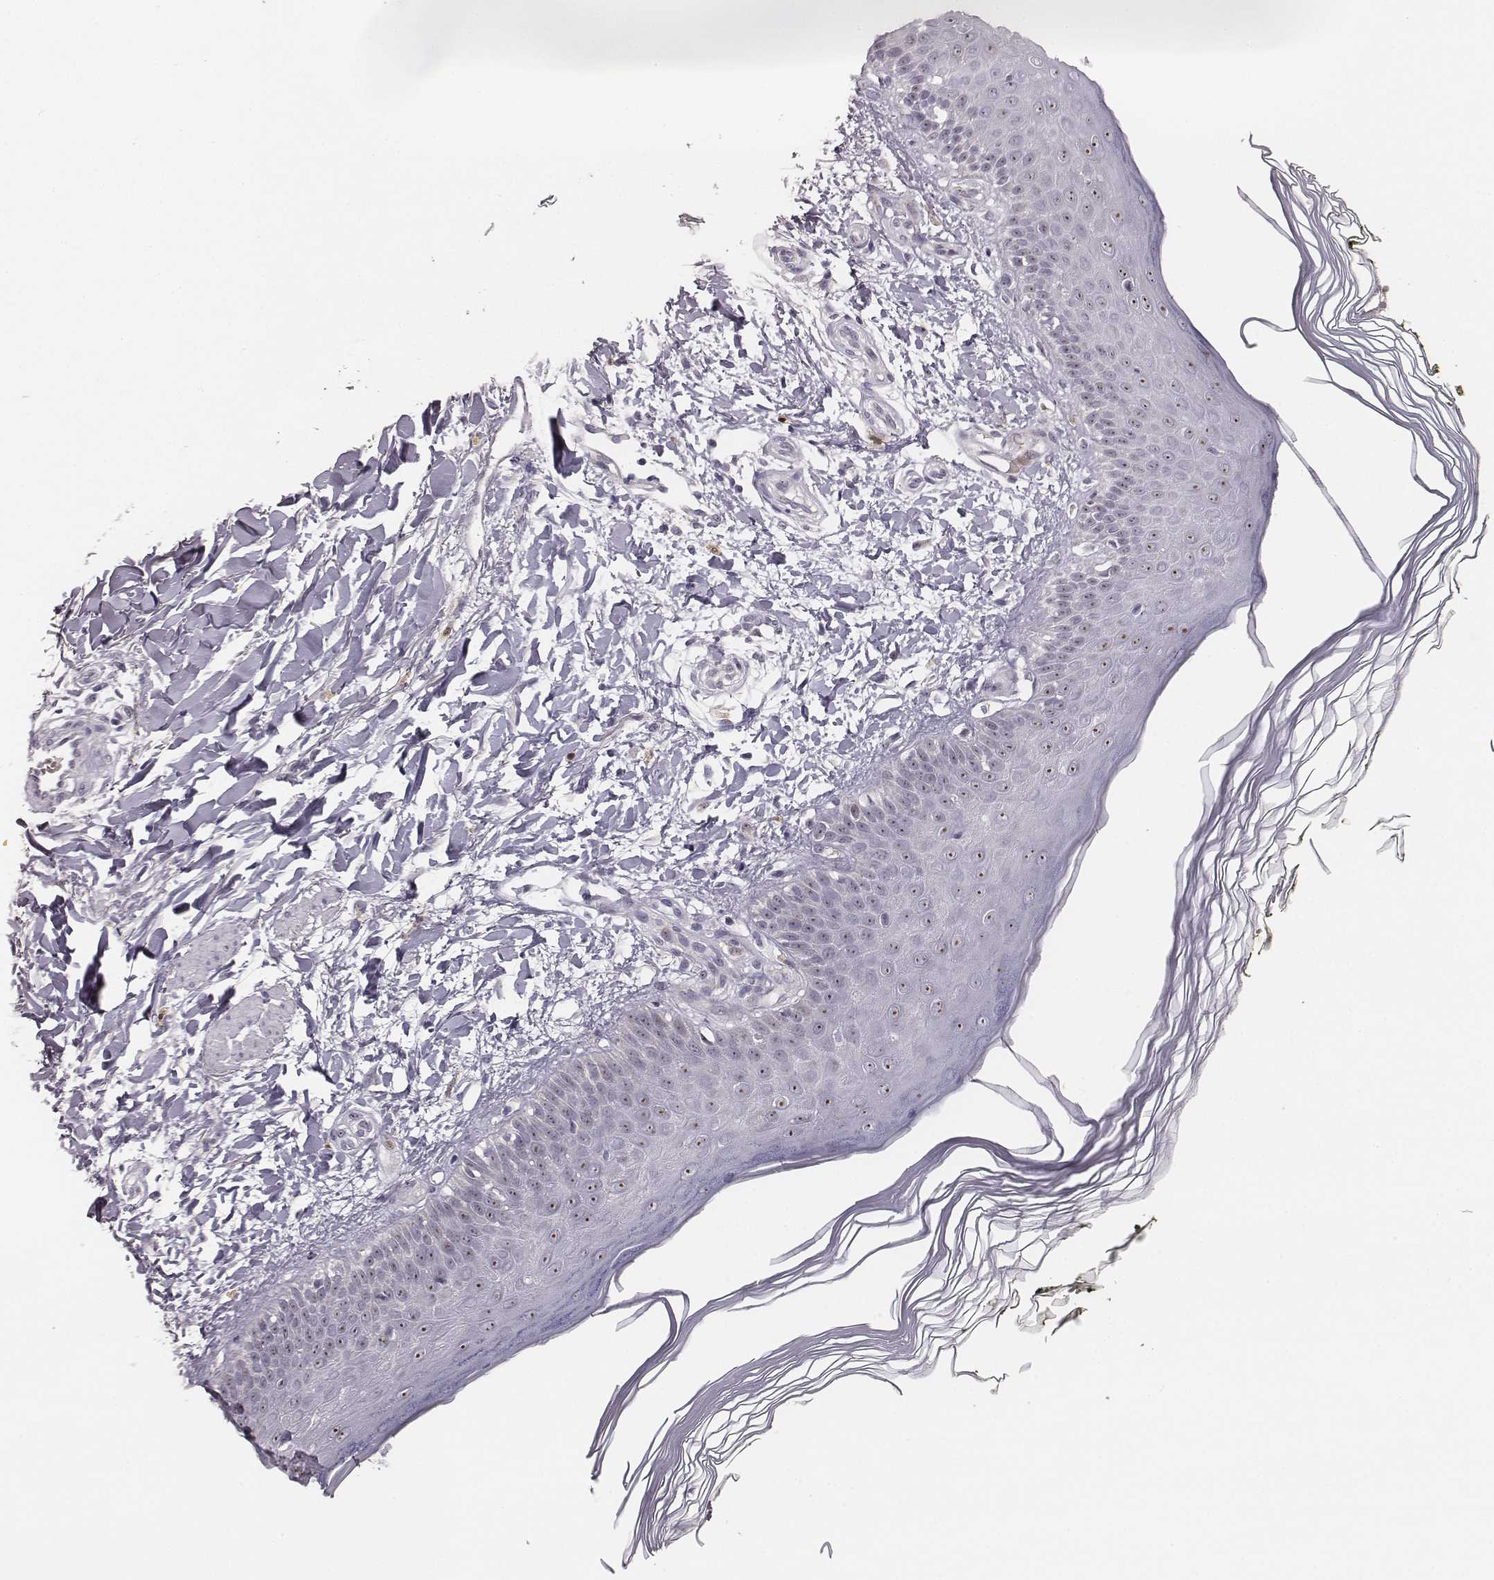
{"staining": {"intensity": "negative", "quantity": "none", "location": "none"}, "tissue": "skin", "cell_type": "Fibroblasts", "image_type": "normal", "snomed": [{"axis": "morphology", "description": "Normal tissue, NOS"}, {"axis": "topography", "description": "Skin"}], "caption": "Immunohistochemistry histopathology image of benign skin: human skin stained with DAB (3,3'-diaminobenzidine) demonstrates no significant protein staining in fibroblasts.", "gene": "NIFK", "patient": {"sex": "female", "age": 62}}